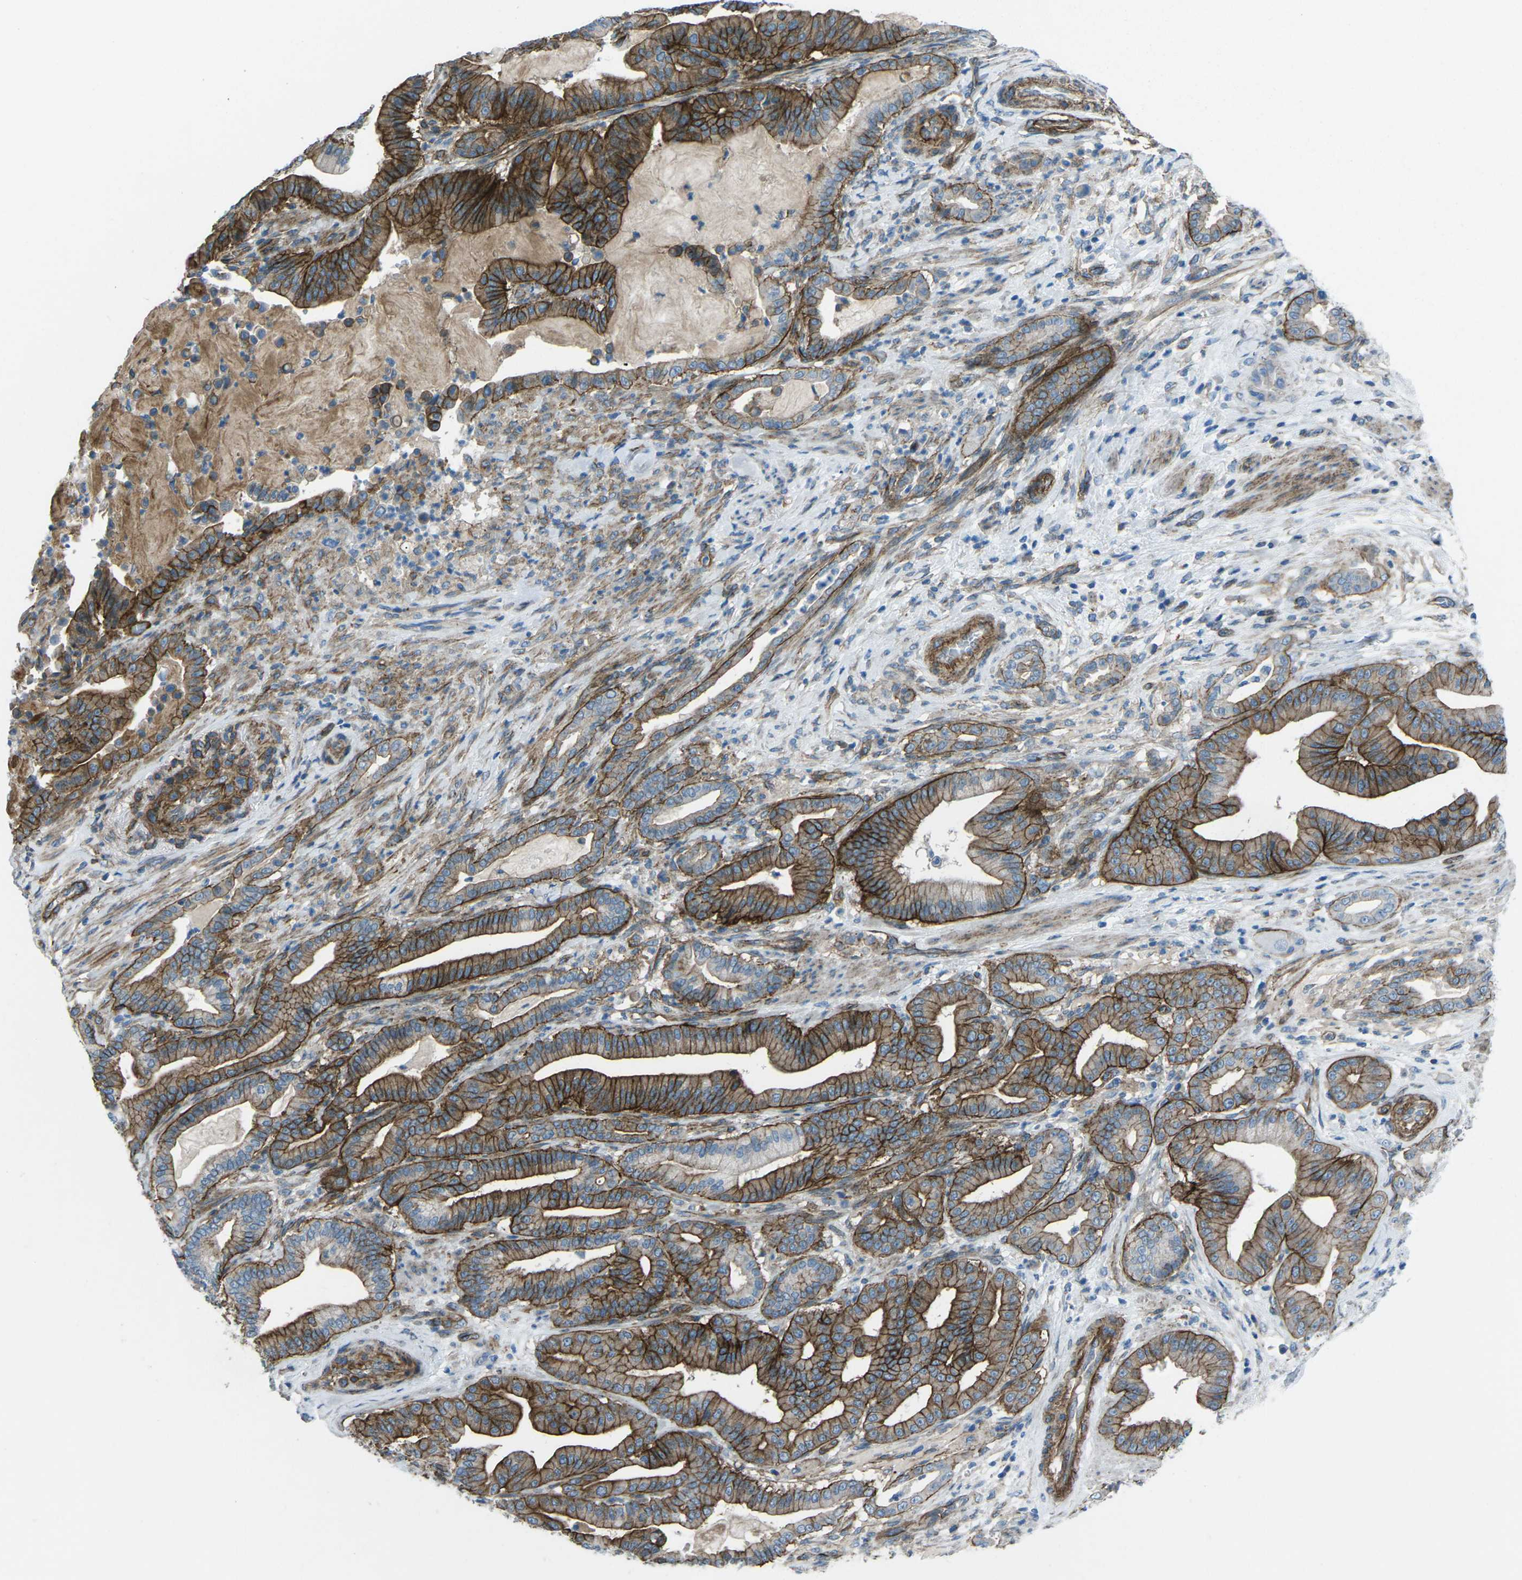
{"staining": {"intensity": "strong", "quantity": "25%-75%", "location": "cytoplasmic/membranous"}, "tissue": "pancreatic cancer", "cell_type": "Tumor cells", "image_type": "cancer", "snomed": [{"axis": "morphology", "description": "Normal tissue, NOS"}, {"axis": "morphology", "description": "Adenocarcinoma, NOS"}, {"axis": "topography", "description": "Pancreas"}], "caption": "Pancreatic cancer was stained to show a protein in brown. There is high levels of strong cytoplasmic/membranous staining in about 25%-75% of tumor cells.", "gene": "UTRN", "patient": {"sex": "male", "age": 63}}